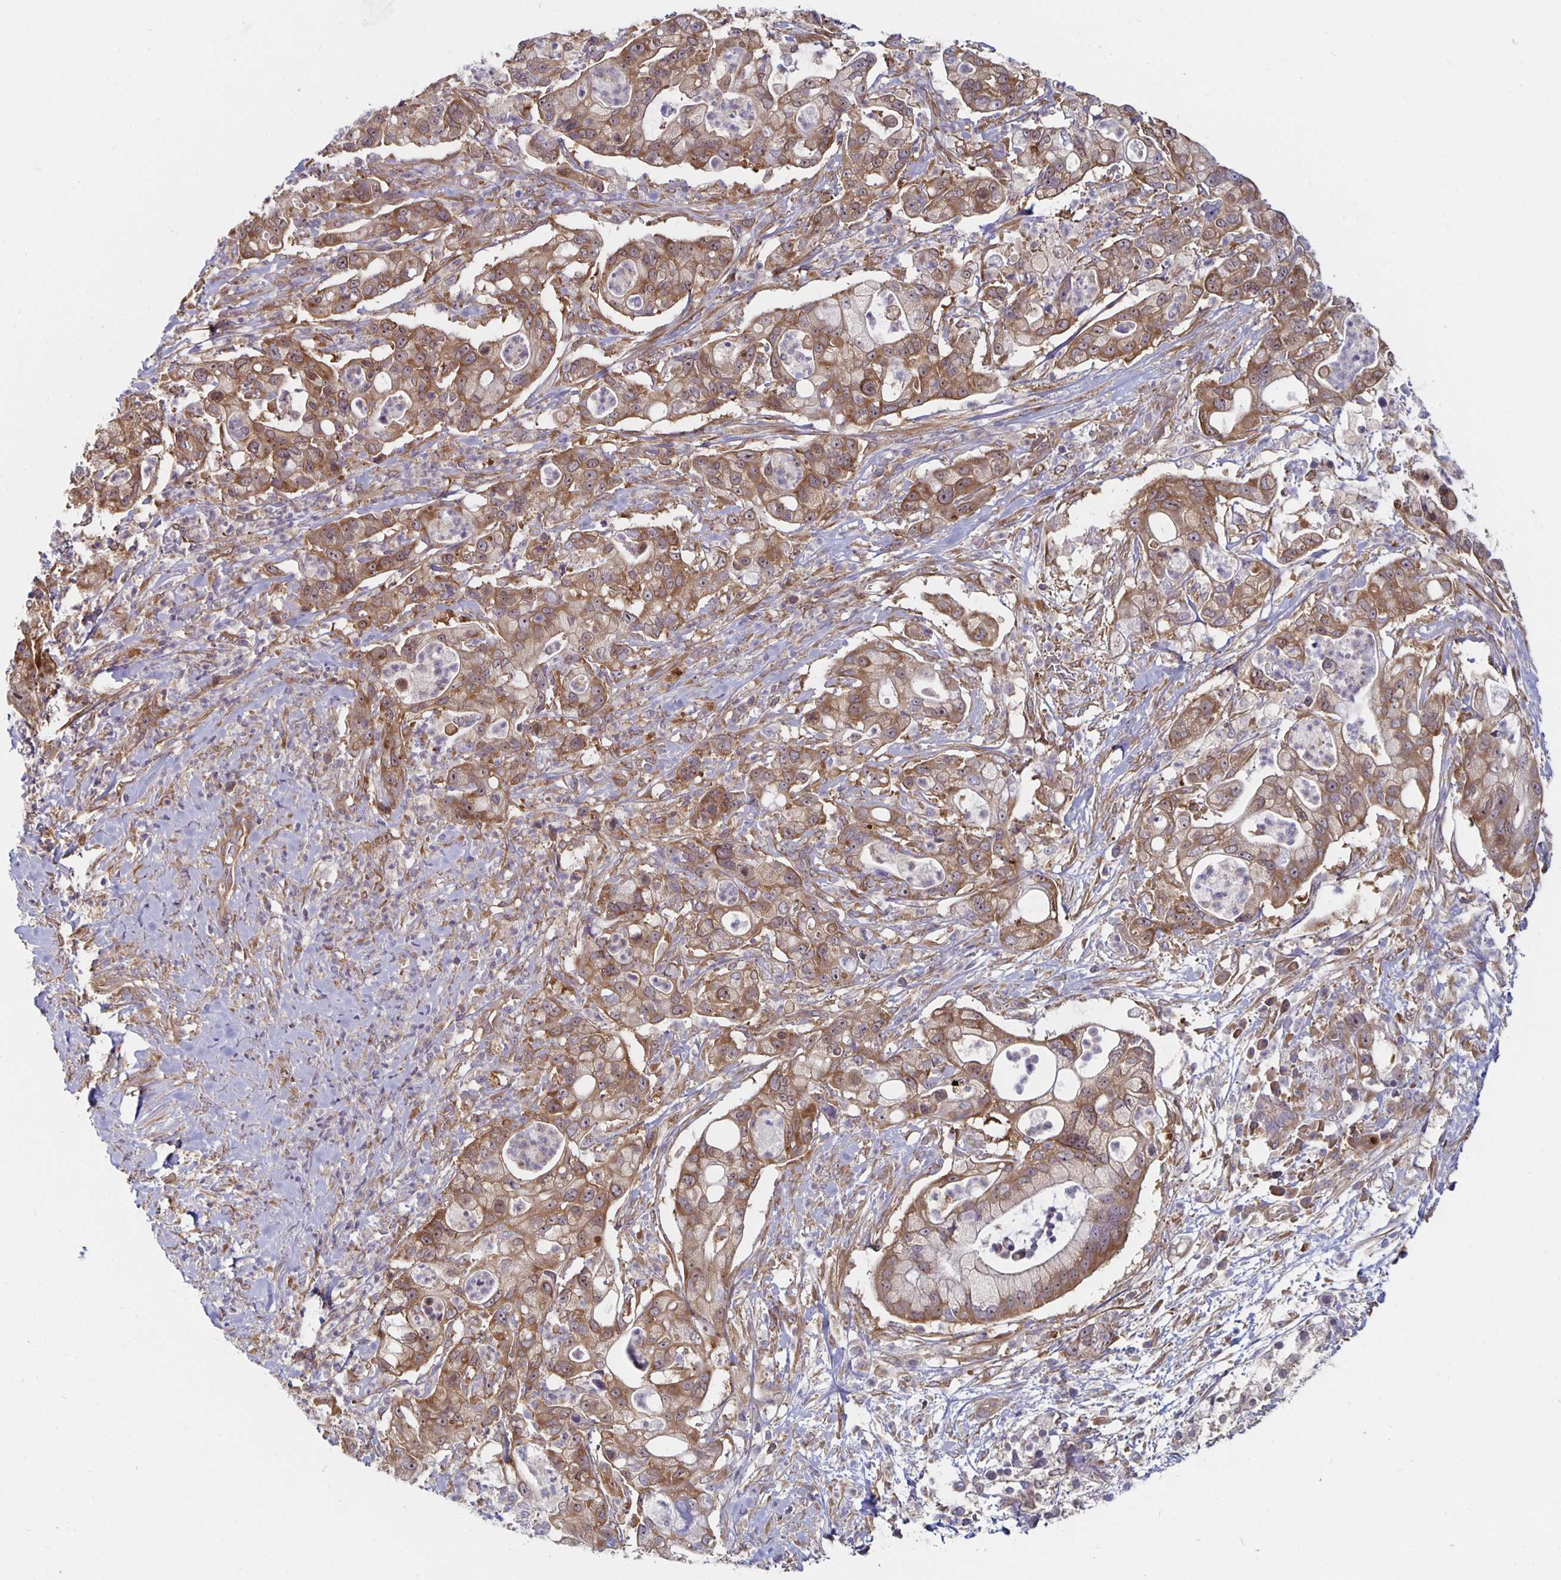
{"staining": {"intensity": "moderate", "quantity": ">75%", "location": "cytoplasmic/membranous"}, "tissue": "pancreatic cancer", "cell_type": "Tumor cells", "image_type": "cancer", "snomed": [{"axis": "morphology", "description": "Adenocarcinoma, NOS"}, {"axis": "topography", "description": "Pancreas"}], "caption": "Immunohistochemical staining of pancreatic cancer (adenocarcinoma) shows medium levels of moderate cytoplasmic/membranous protein expression in about >75% of tumor cells.", "gene": "PDAP1", "patient": {"sex": "female", "age": 69}}